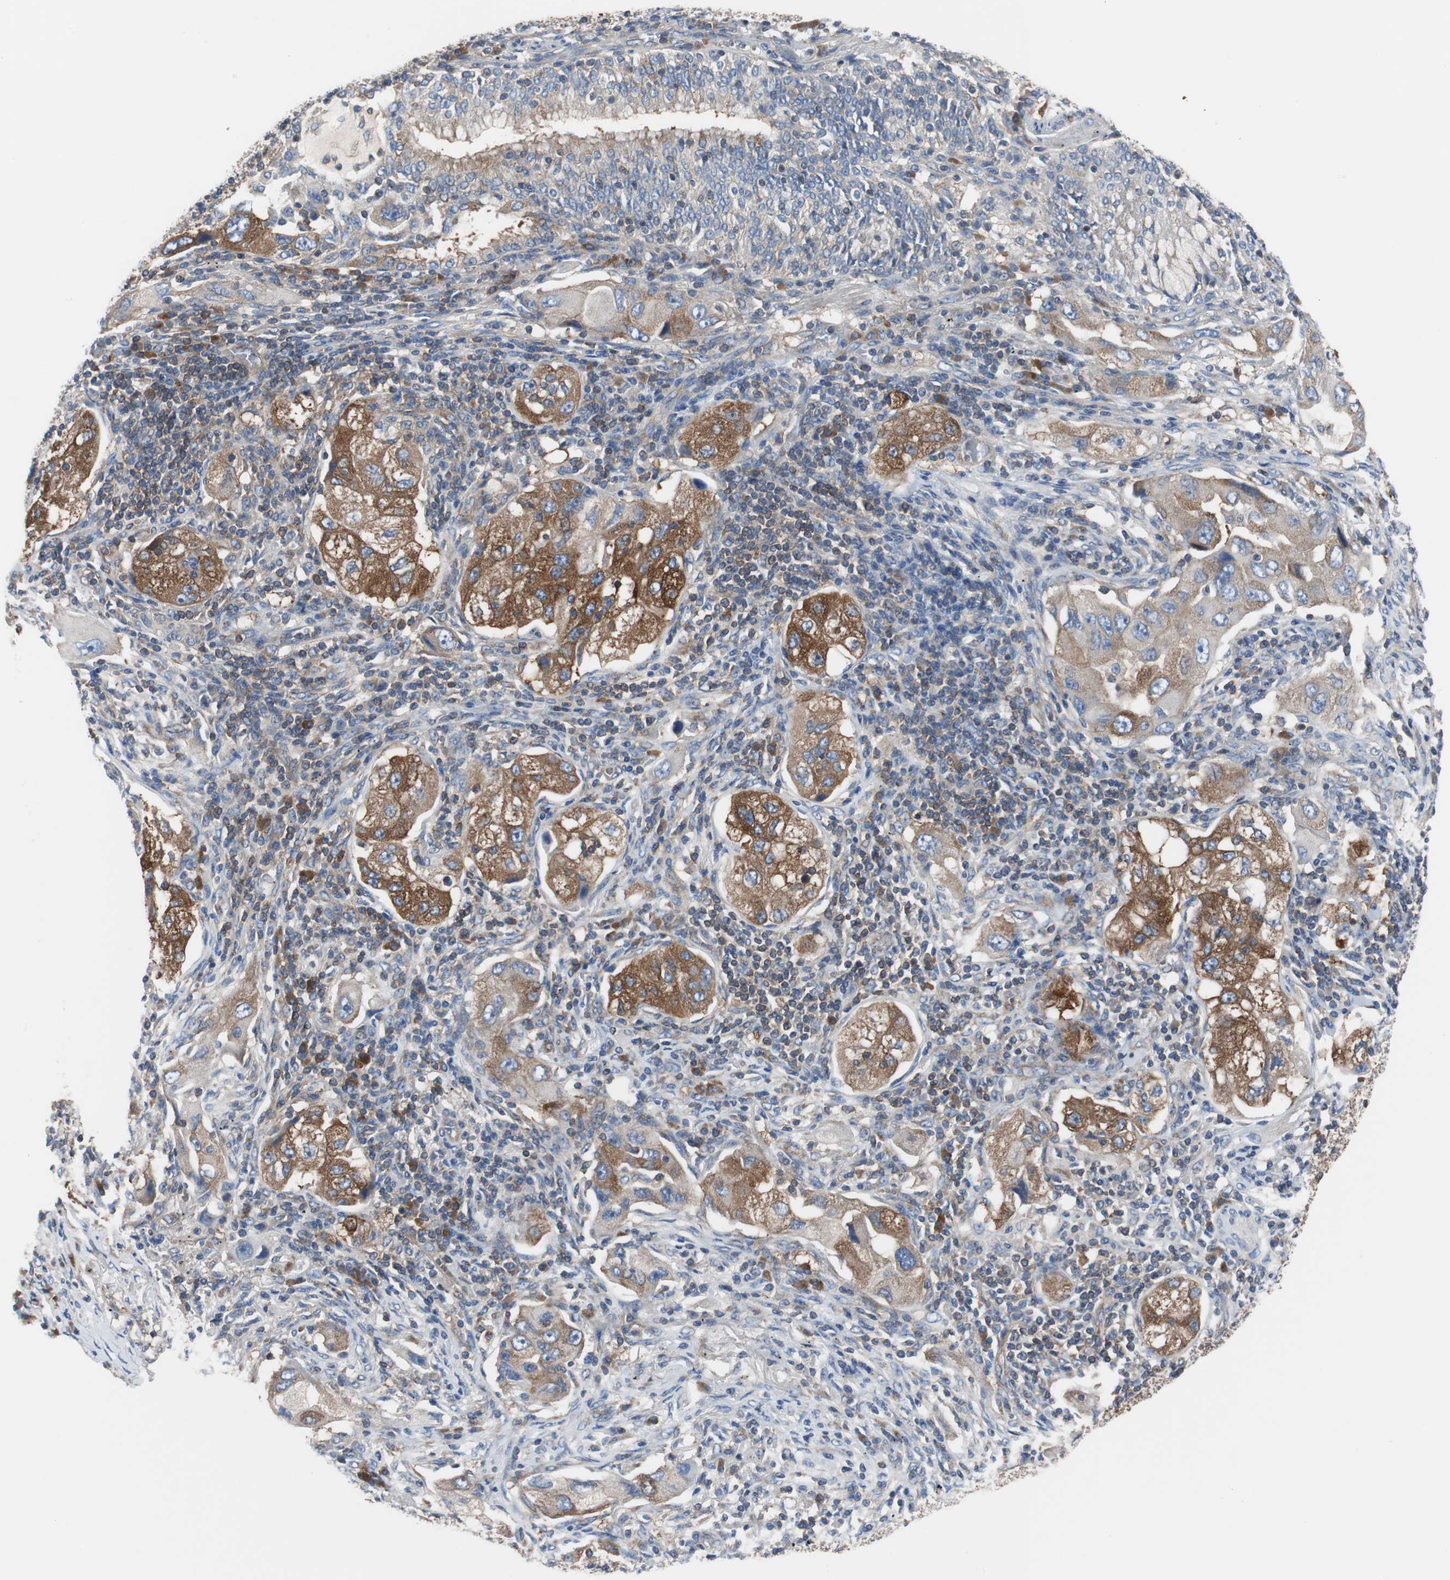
{"staining": {"intensity": "strong", "quantity": ">75%", "location": "cytoplasmic/membranous"}, "tissue": "lung cancer", "cell_type": "Tumor cells", "image_type": "cancer", "snomed": [{"axis": "morphology", "description": "Adenocarcinoma, NOS"}, {"axis": "topography", "description": "Lung"}], "caption": "Protein expression analysis of adenocarcinoma (lung) exhibits strong cytoplasmic/membranous expression in about >75% of tumor cells. (DAB (3,3'-diaminobenzidine) = brown stain, brightfield microscopy at high magnification).", "gene": "BRAF", "patient": {"sex": "female", "age": 65}}